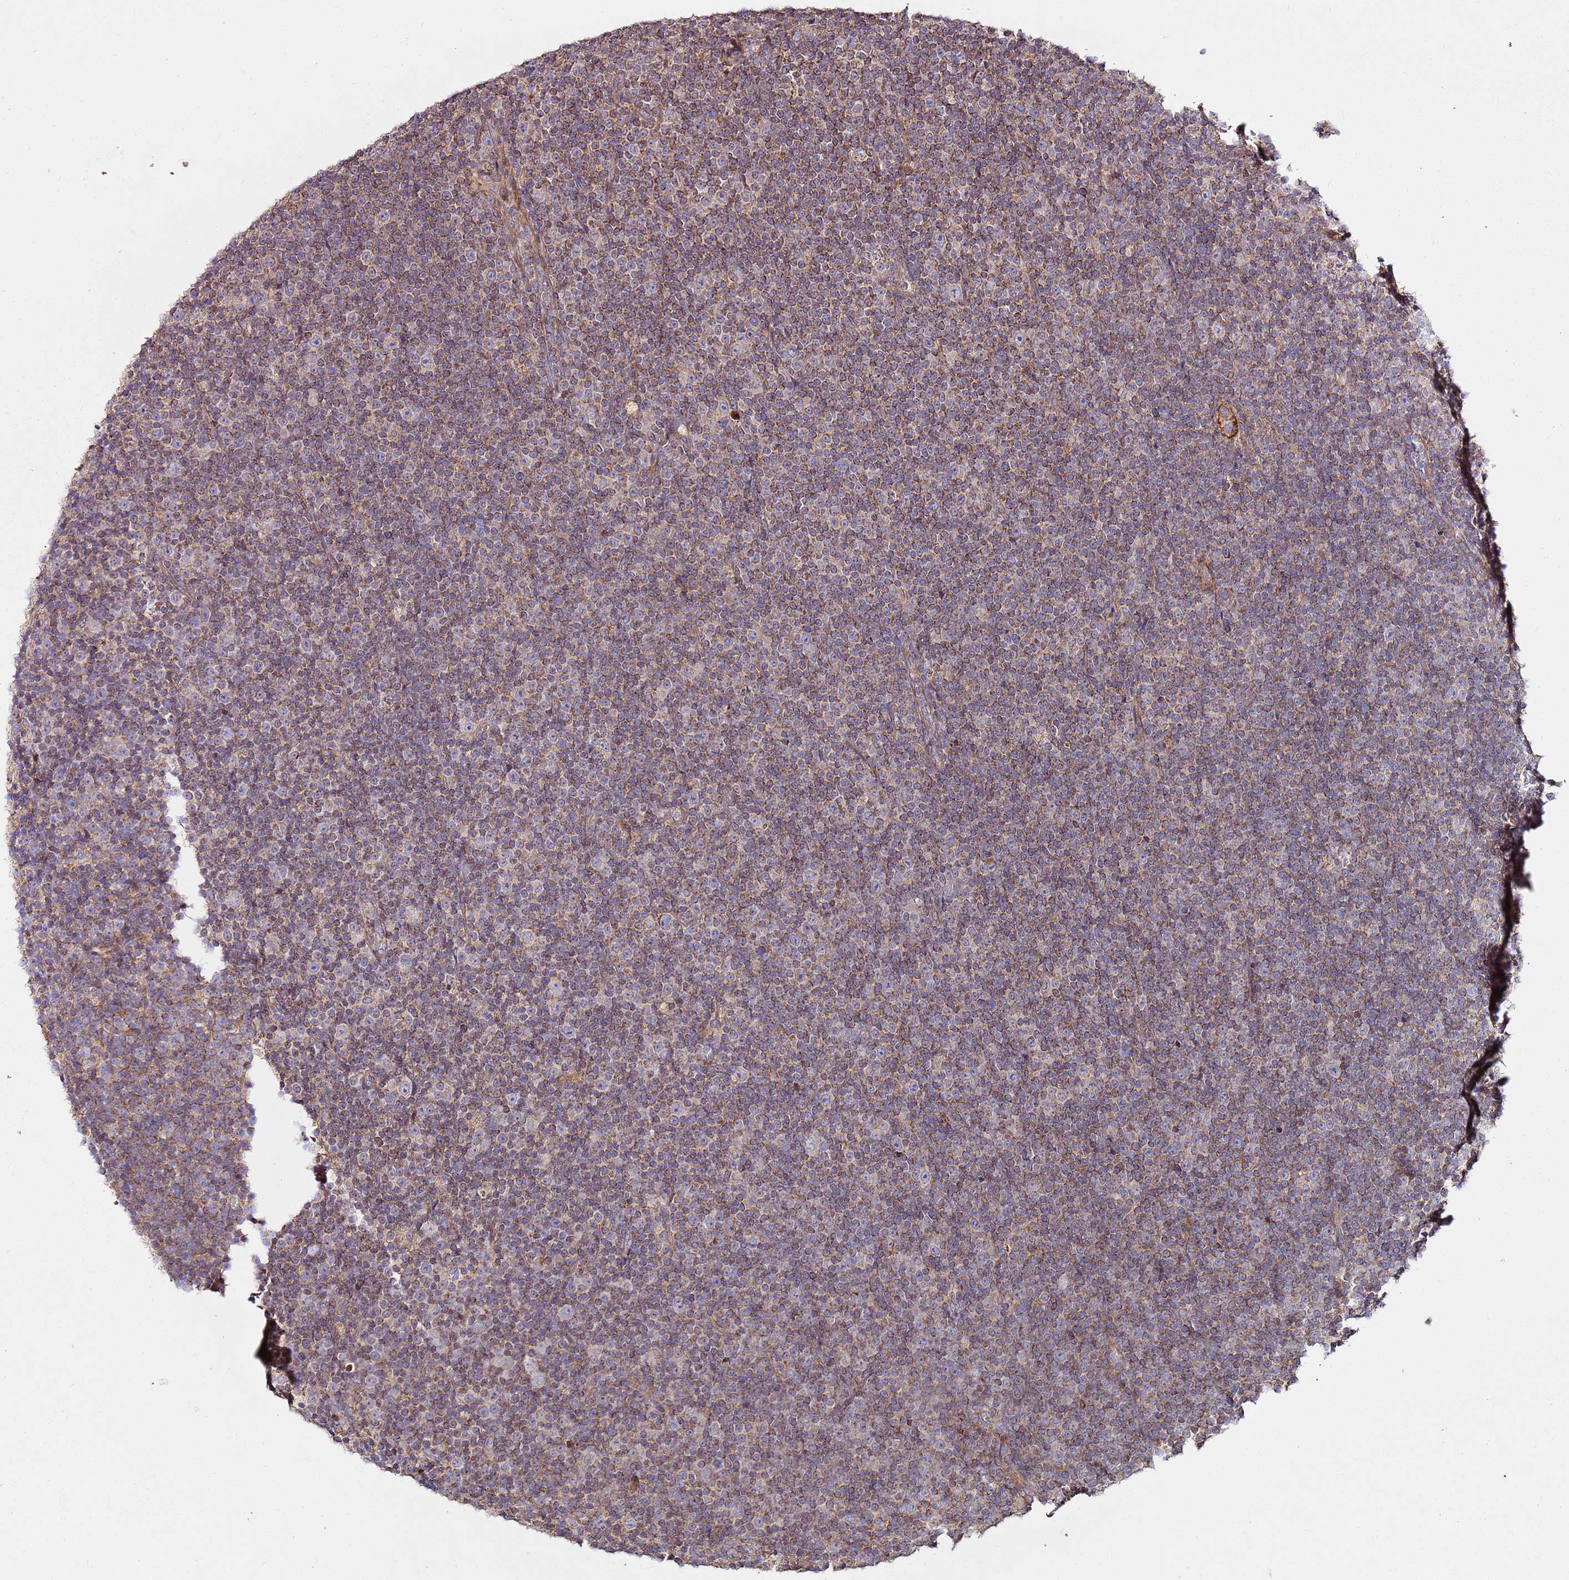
{"staining": {"intensity": "moderate", "quantity": "25%-75%", "location": "cytoplasmic/membranous"}, "tissue": "lymphoma", "cell_type": "Tumor cells", "image_type": "cancer", "snomed": [{"axis": "morphology", "description": "Malignant lymphoma, non-Hodgkin's type, Low grade"}, {"axis": "topography", "description": "Lymph node"}], "caption": "A brown stain highlights moderate cytoplasmic/membranous expression of a protein in malignant lymphoma, non-Hodgkin's type (low-grade) tumor cells. The protein is stained brown, and the nuclei are stained in blue (DAB (3,3'-diaminobenzidine) IHC with brightfield microscopy, high magnification).", "gene": "KRTAP21-3", "patient": {"sex": "female", "age": 67}}